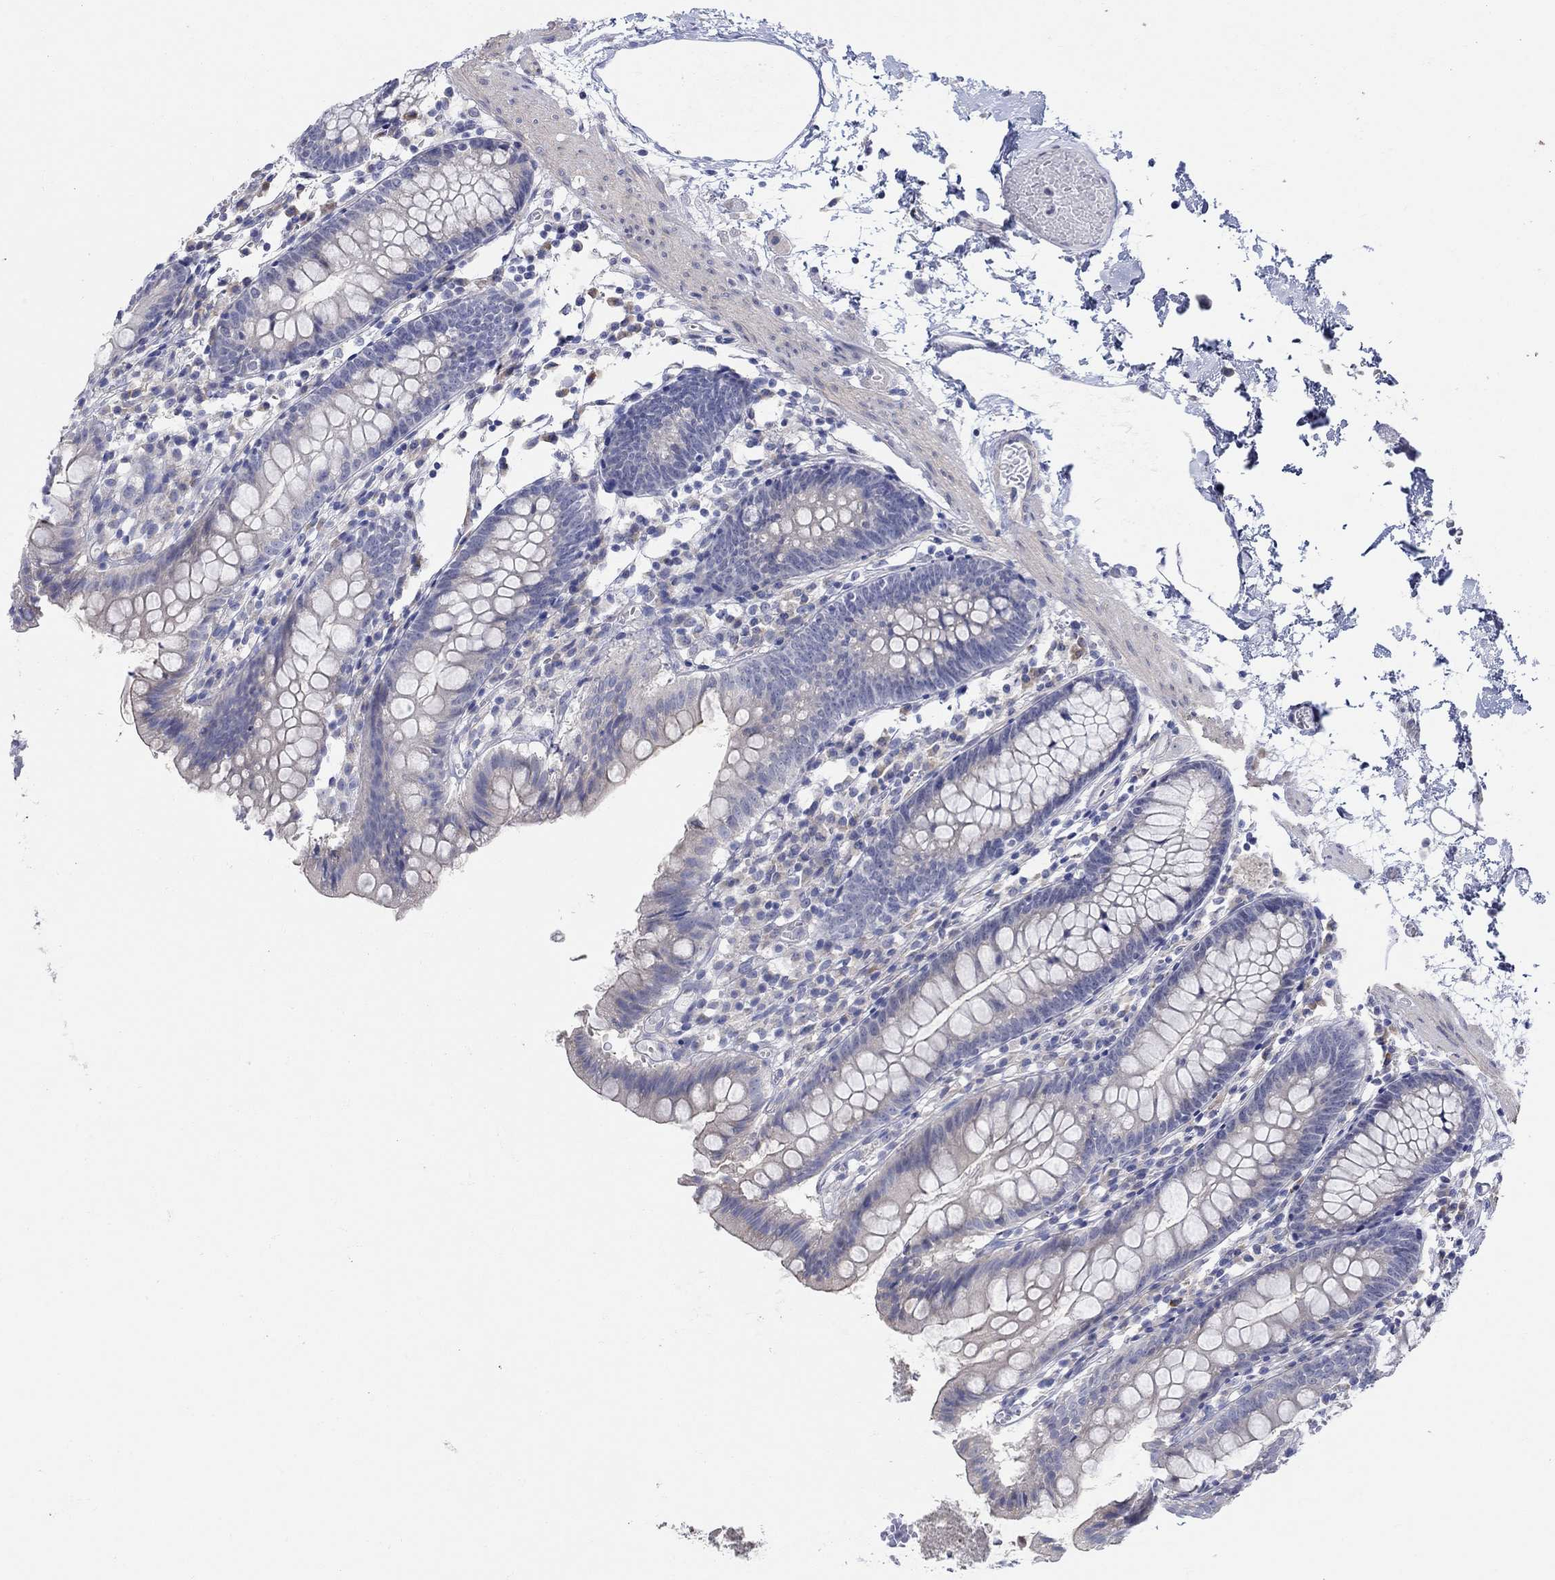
{"staining": {"intensity": "negative", "quantity": "none", "location": "none"}, "tissue": "small intestine", "cell_type": "Glandular cells", "image_type": "normal", "snomed": [{"axis": "morphology", "description": "Normal tissue, NOS"}, {"axis": "topography", "description": "Small intestine"}], "caption": "Human small intestine stained for a protein using immunohistochemistry (IHC) displays no staining in glandular cells.", "gene": "KRT222", "patient": {"sex": "female", "age": 90}}